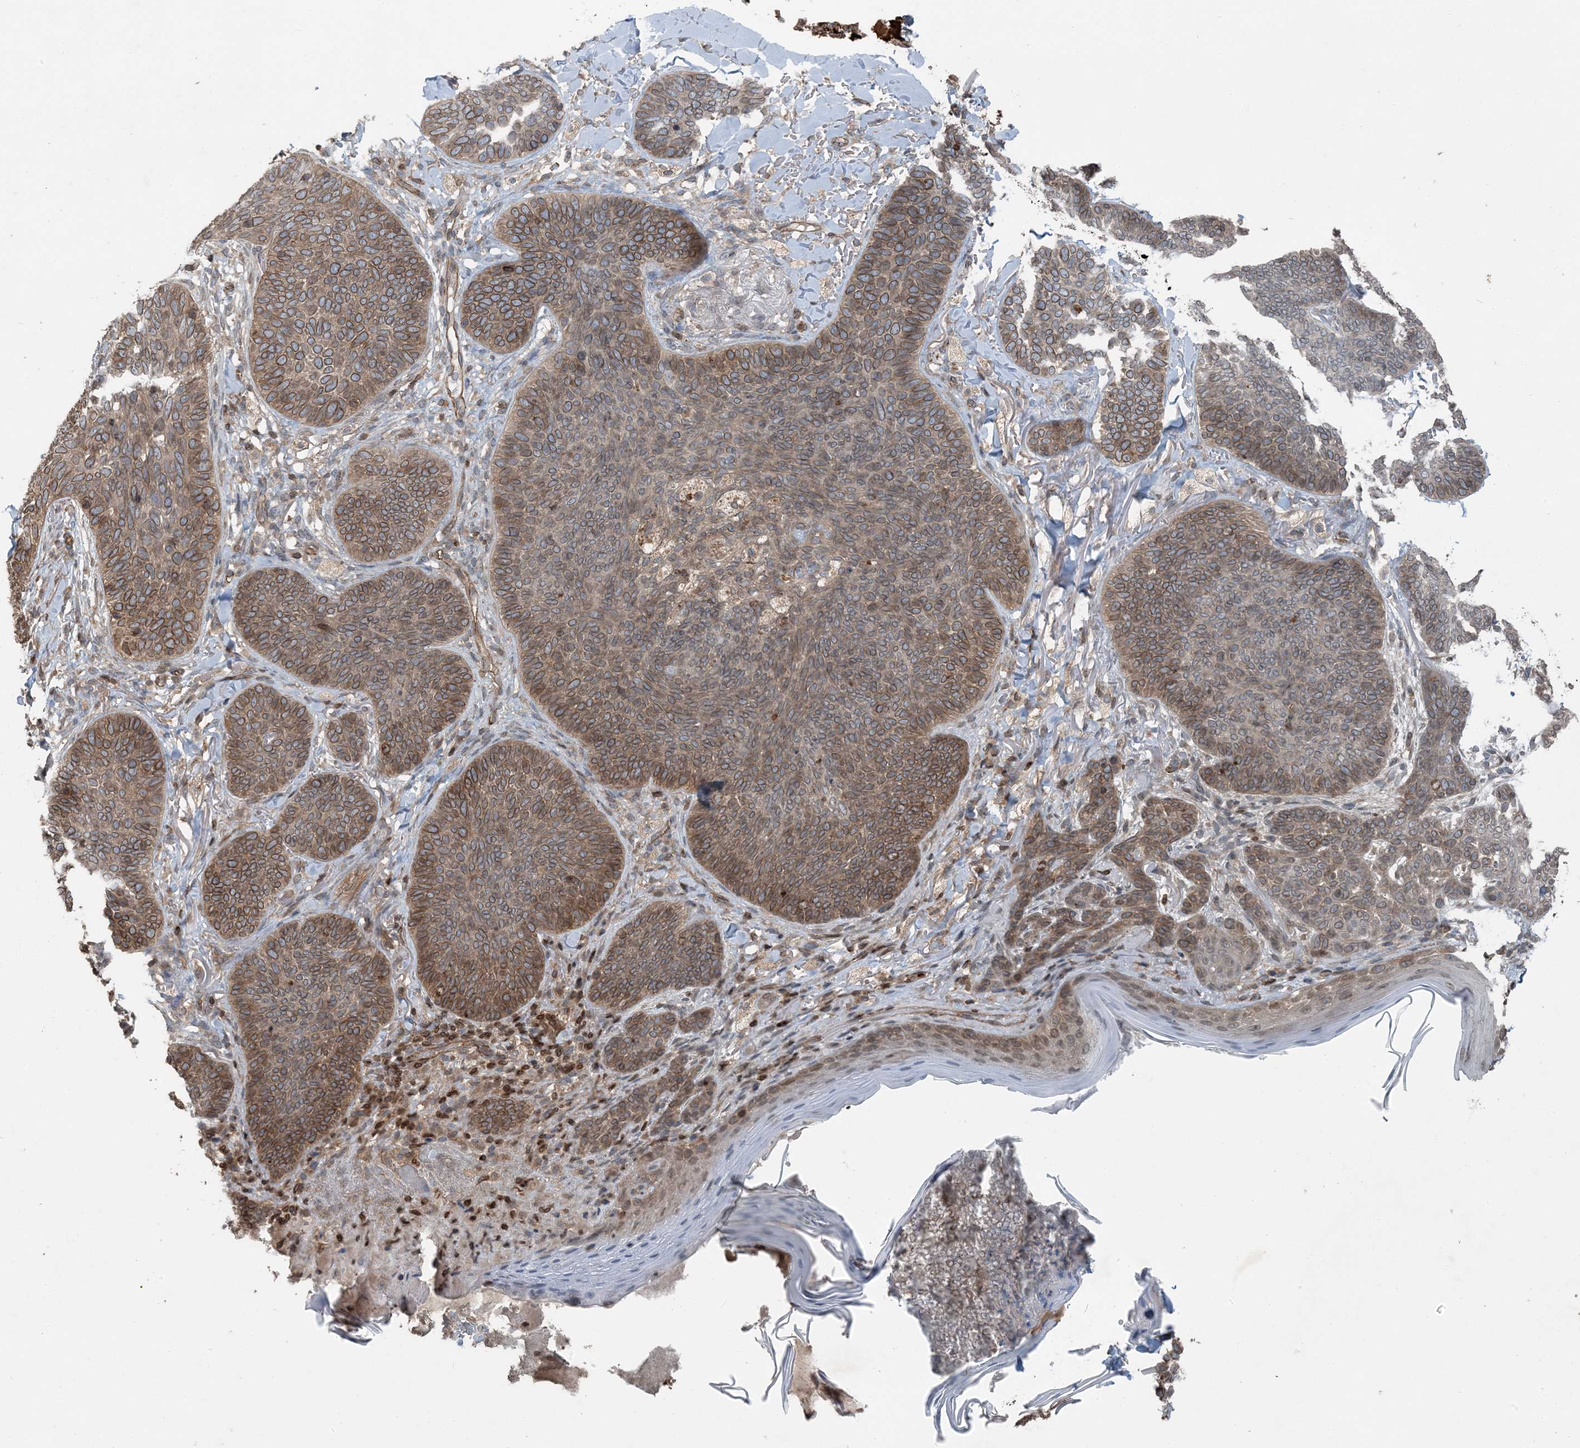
{"staining": {"intensity": "moderate", "quantity": "25%-75%", "location": "cytoplasmic/membranous,nuclear"}, "tissue": "skin cancer", "cell_type": "Tumor cells", "image_type": "cancer", "snomed": [{"axis": "morphology", "description": "Basal cell carcinoma"}, {"axis": "topography", "description": "Skin"}], "caption": "Protein analysis of skin basal cell carcinoma tissue displays moderate cytoplasmic/membranous and nuclear positivity in approximately 25%-75% of tumor cells. (IHC, brightfield microscopy, high magnification).", "gene": "ZFAND2B", "patient": {"sex": "male", "age": 85}}